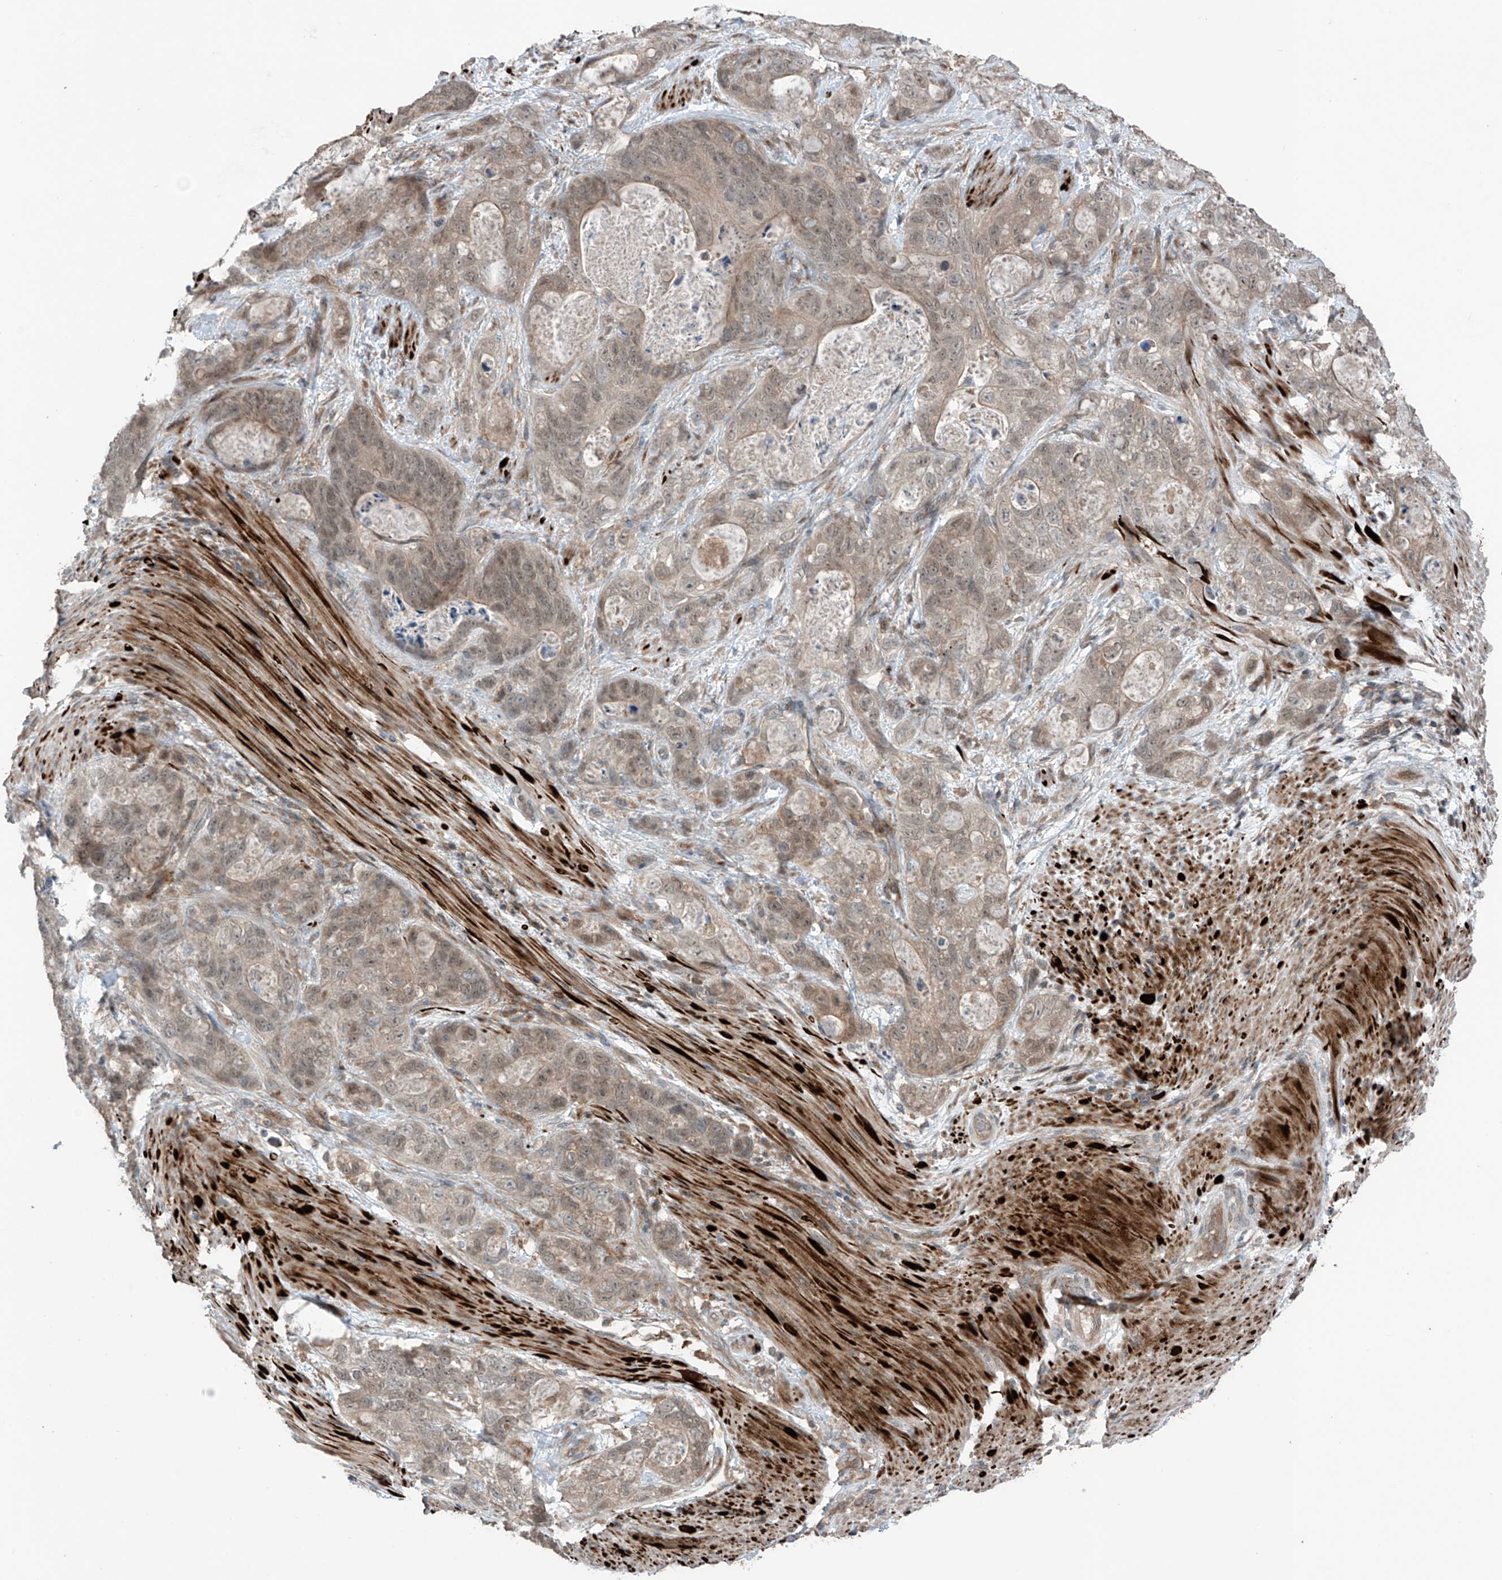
{"staining": {"intensity": "weak", "quantity": ">75%", "location": "nuclear"}, "tissue": "stomach cancer", "cell_type": "Tumor cells", "image_type": "cancer", "snomed": [{"axis": "morphology", "description": "Normal tissue, NOS"}, {"axis": "morphology", "description": "Adenocarcinoma, NOS"}, {"axis": "topography", "description": "Stomach"}], "caption": "Immunohistochemistry (IHC) micrograph of neoplastic tissue: human stomach adenocarcinoma stained using IHC displays low levels of weak protein expression localized specifically in the nuclear of tumor cells, appearing as a nuclear brown color.", "gene": "SAMD3", "patient": {"sex": "female", "age": 89}}